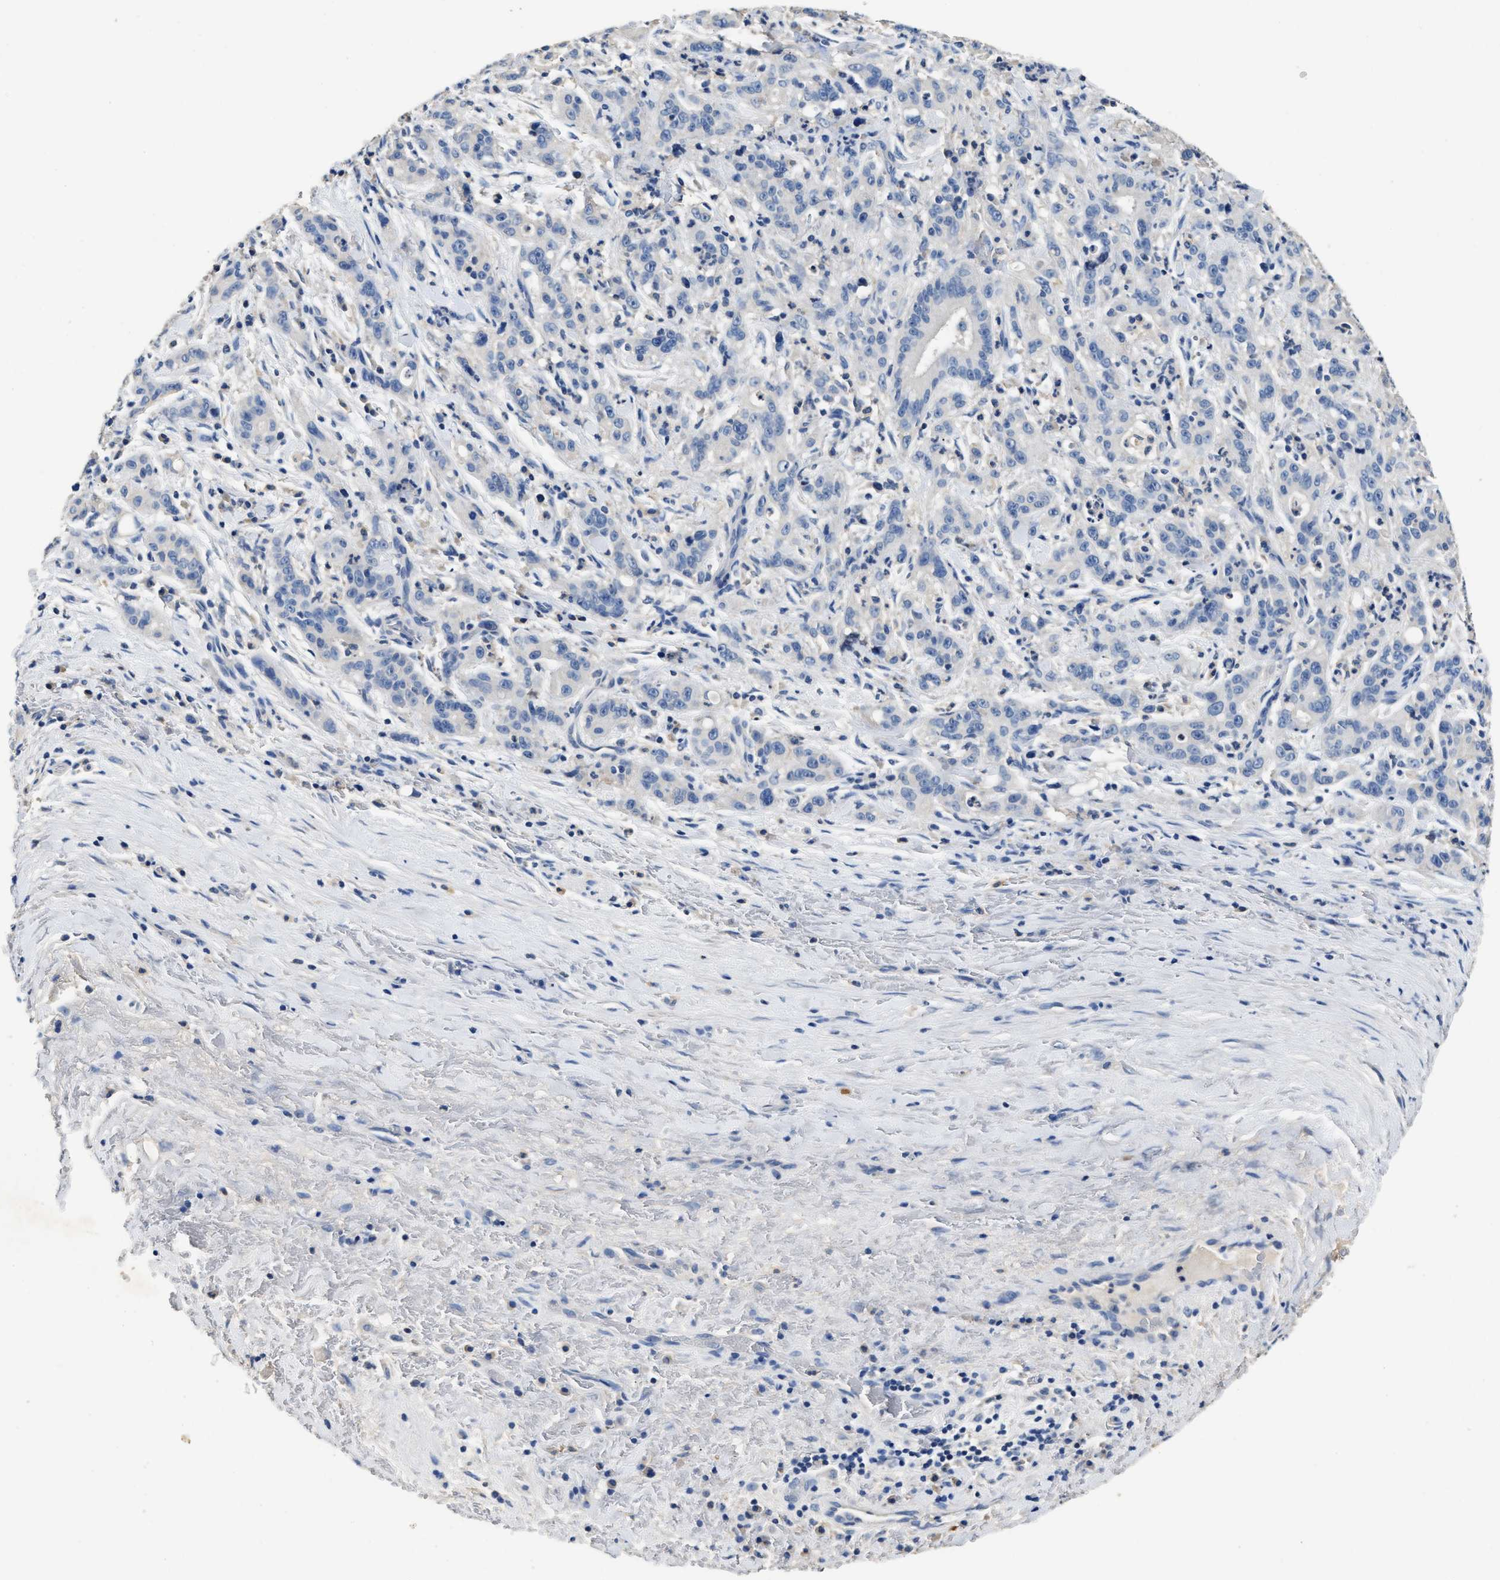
{"staining": {"intensity": "negative", "quantity": "none", "location": "none"}, "tissue": "liver cancer", "cell_type": "Tumor cells", "image_type": "cancer", "snomed": [{"axis": "morphology", "description": "Cholangiocarcinoma"}, {"axis": "topography", "description": "Liver"}], "caption": "This is a histopathology image of IHC staining of liver cholangiocarcinoma, which shows no staining in tumor cells.", "gene": "SLCO2B1", "patient": {"sex": "female", "age": 38}}